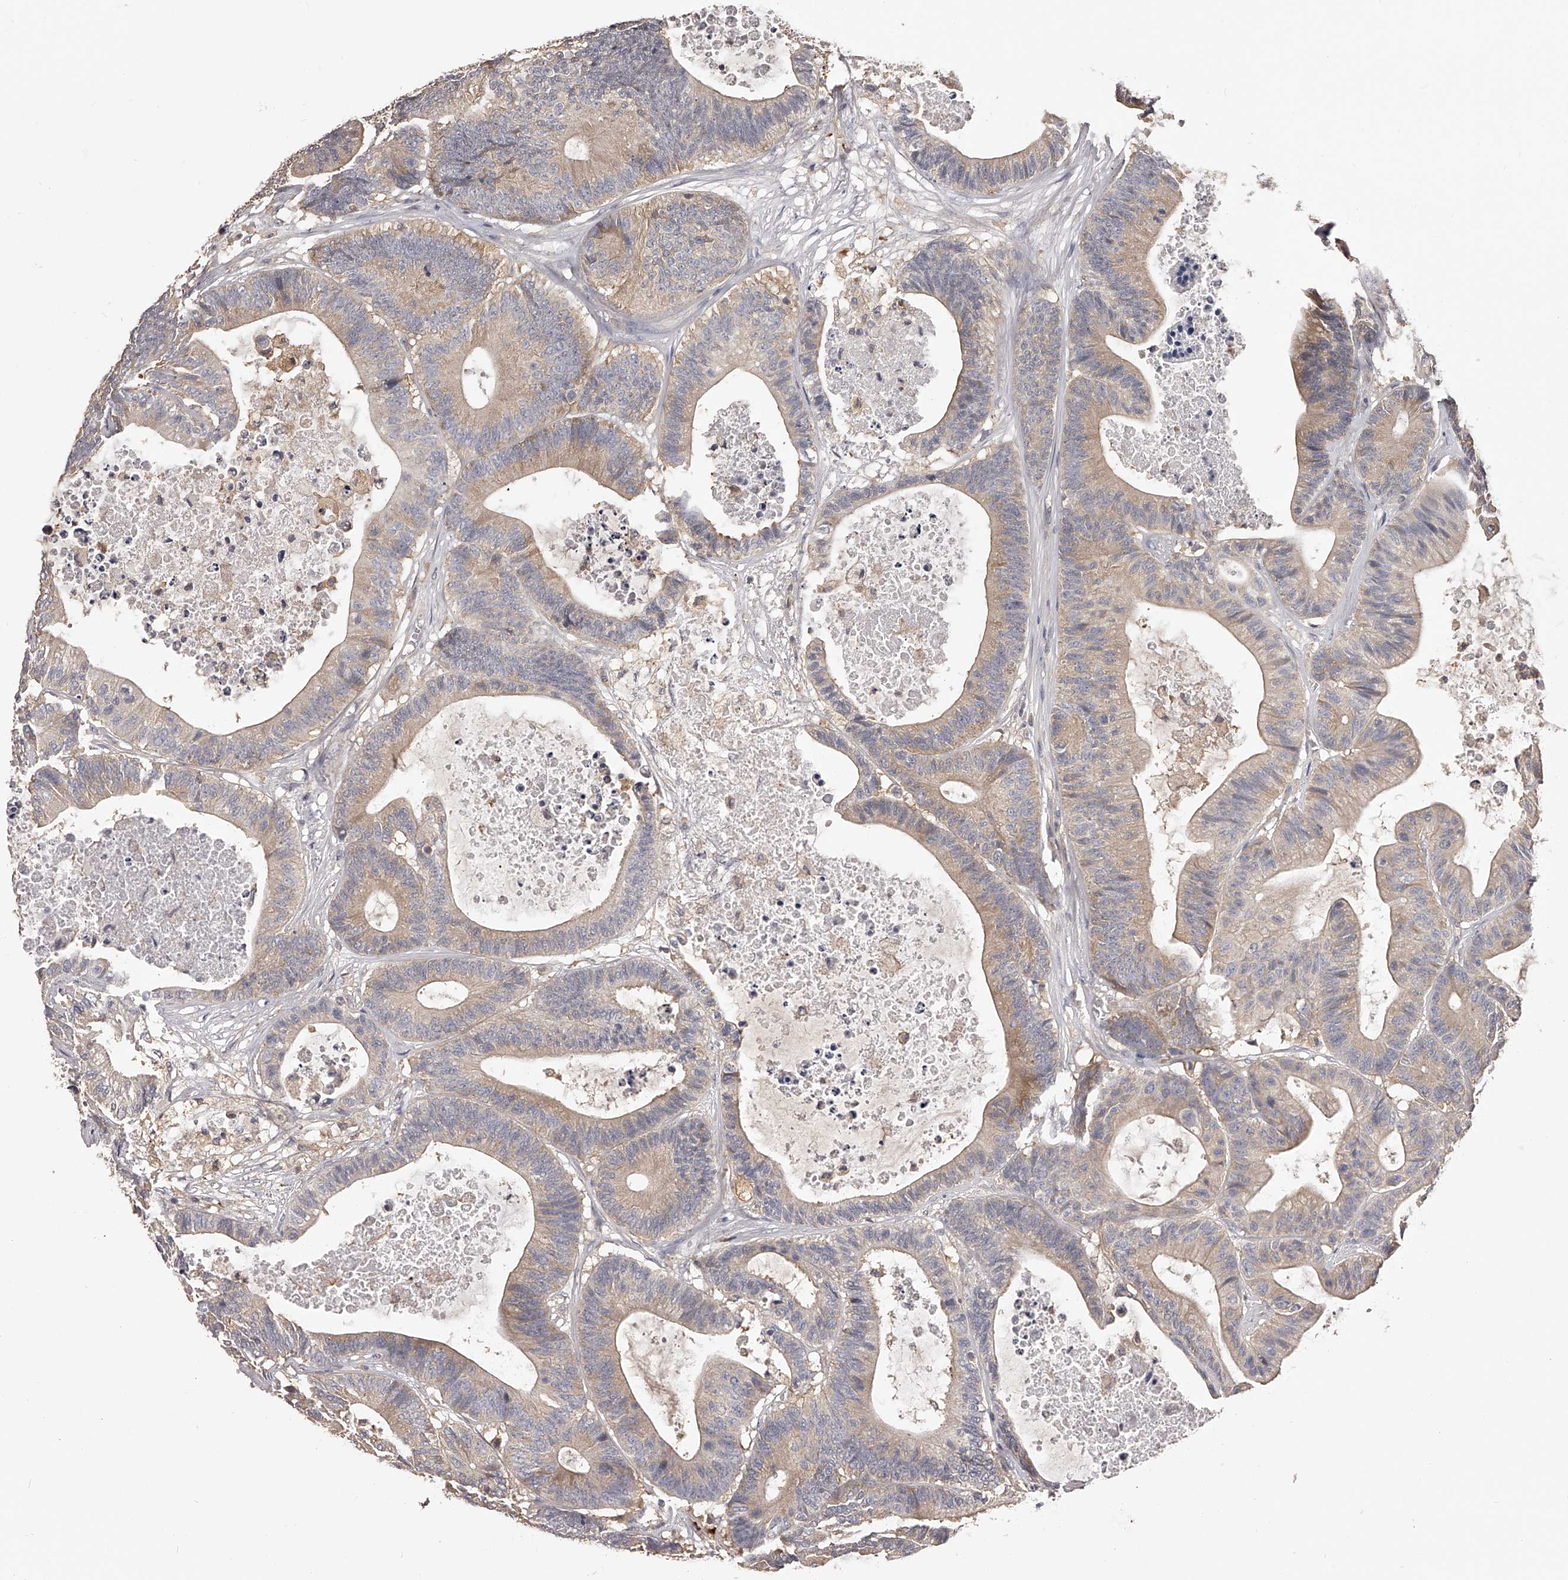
{"staining": {"intensity": "weak", "quantity": "25%-75%", "location": "cytoplasmic/membranous"}, "tissue": "colorectal cancer", "cell_type": "Tumor cells", "image_type": "cancer", "snomed": [{"axis": "morphology", "description": "Adenocarcinoma, NOS"}, {"axis": "topography", "description": "Colon"}], "caption": "Human colorectal cancer (adenocarcinoma) stained with a protein marker demonstrates weak staining in tumor cells.", "gene": "TNN", "patient": {"sex": "female", "age": 84}}